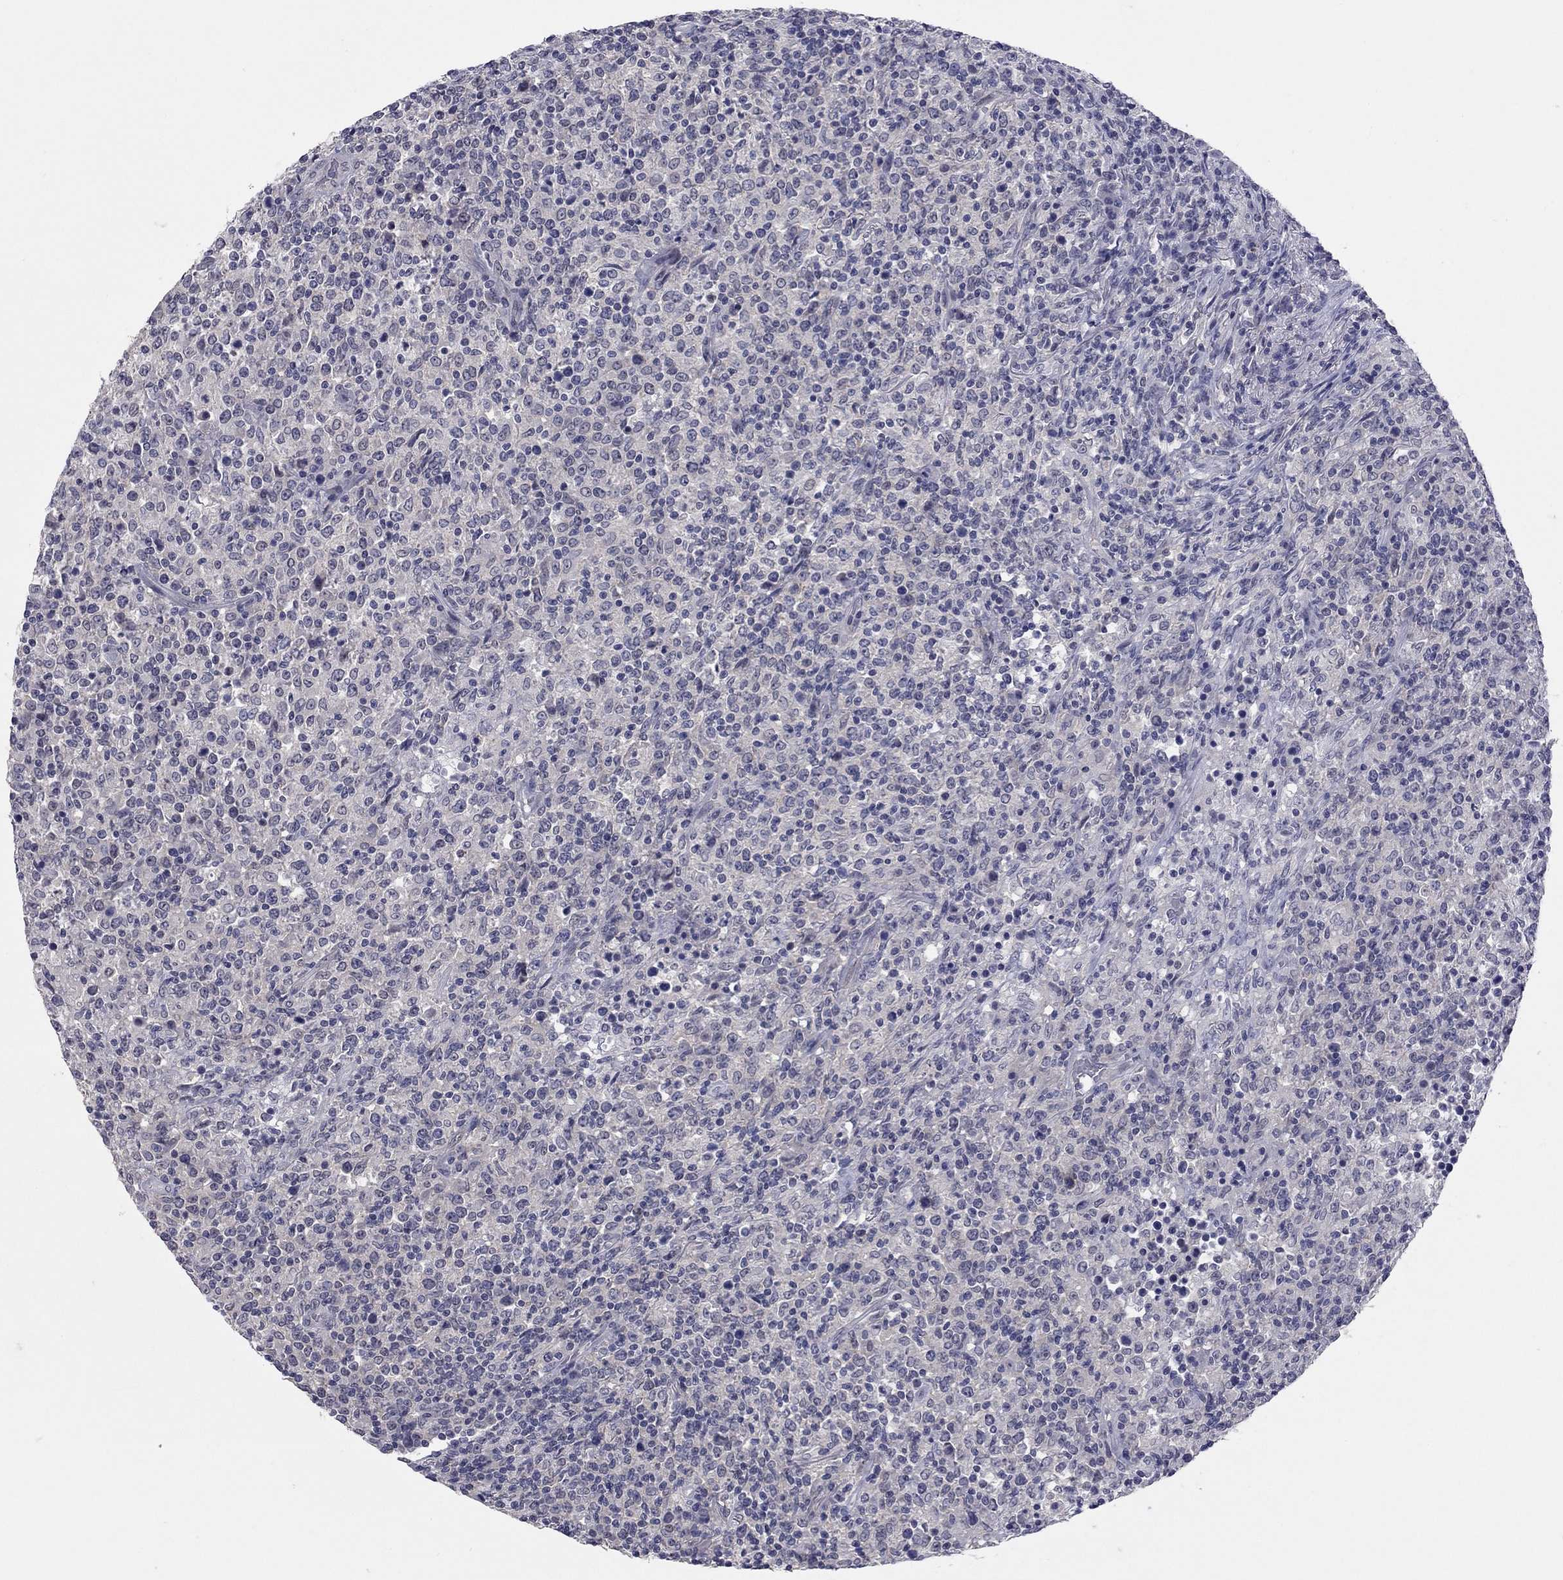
{"staining": {"intensity": "negative", "quantity": "none", "location": "none"}, "tissue": "lymphoma", "cell_type": "Tumor cells", "image_type": "cancer", "snomed": [{"axis": "morphology", "description": "Malignant lymphoma, non-Hodgkin's type, High grade"}, {"axis": "topography", "description": "Lung"}], "caption": "IHC of human lymphoma exhibits no expression in tumor cells.", "gene": "SHOC2", "patient": {"sex": "male", "age": 79}}